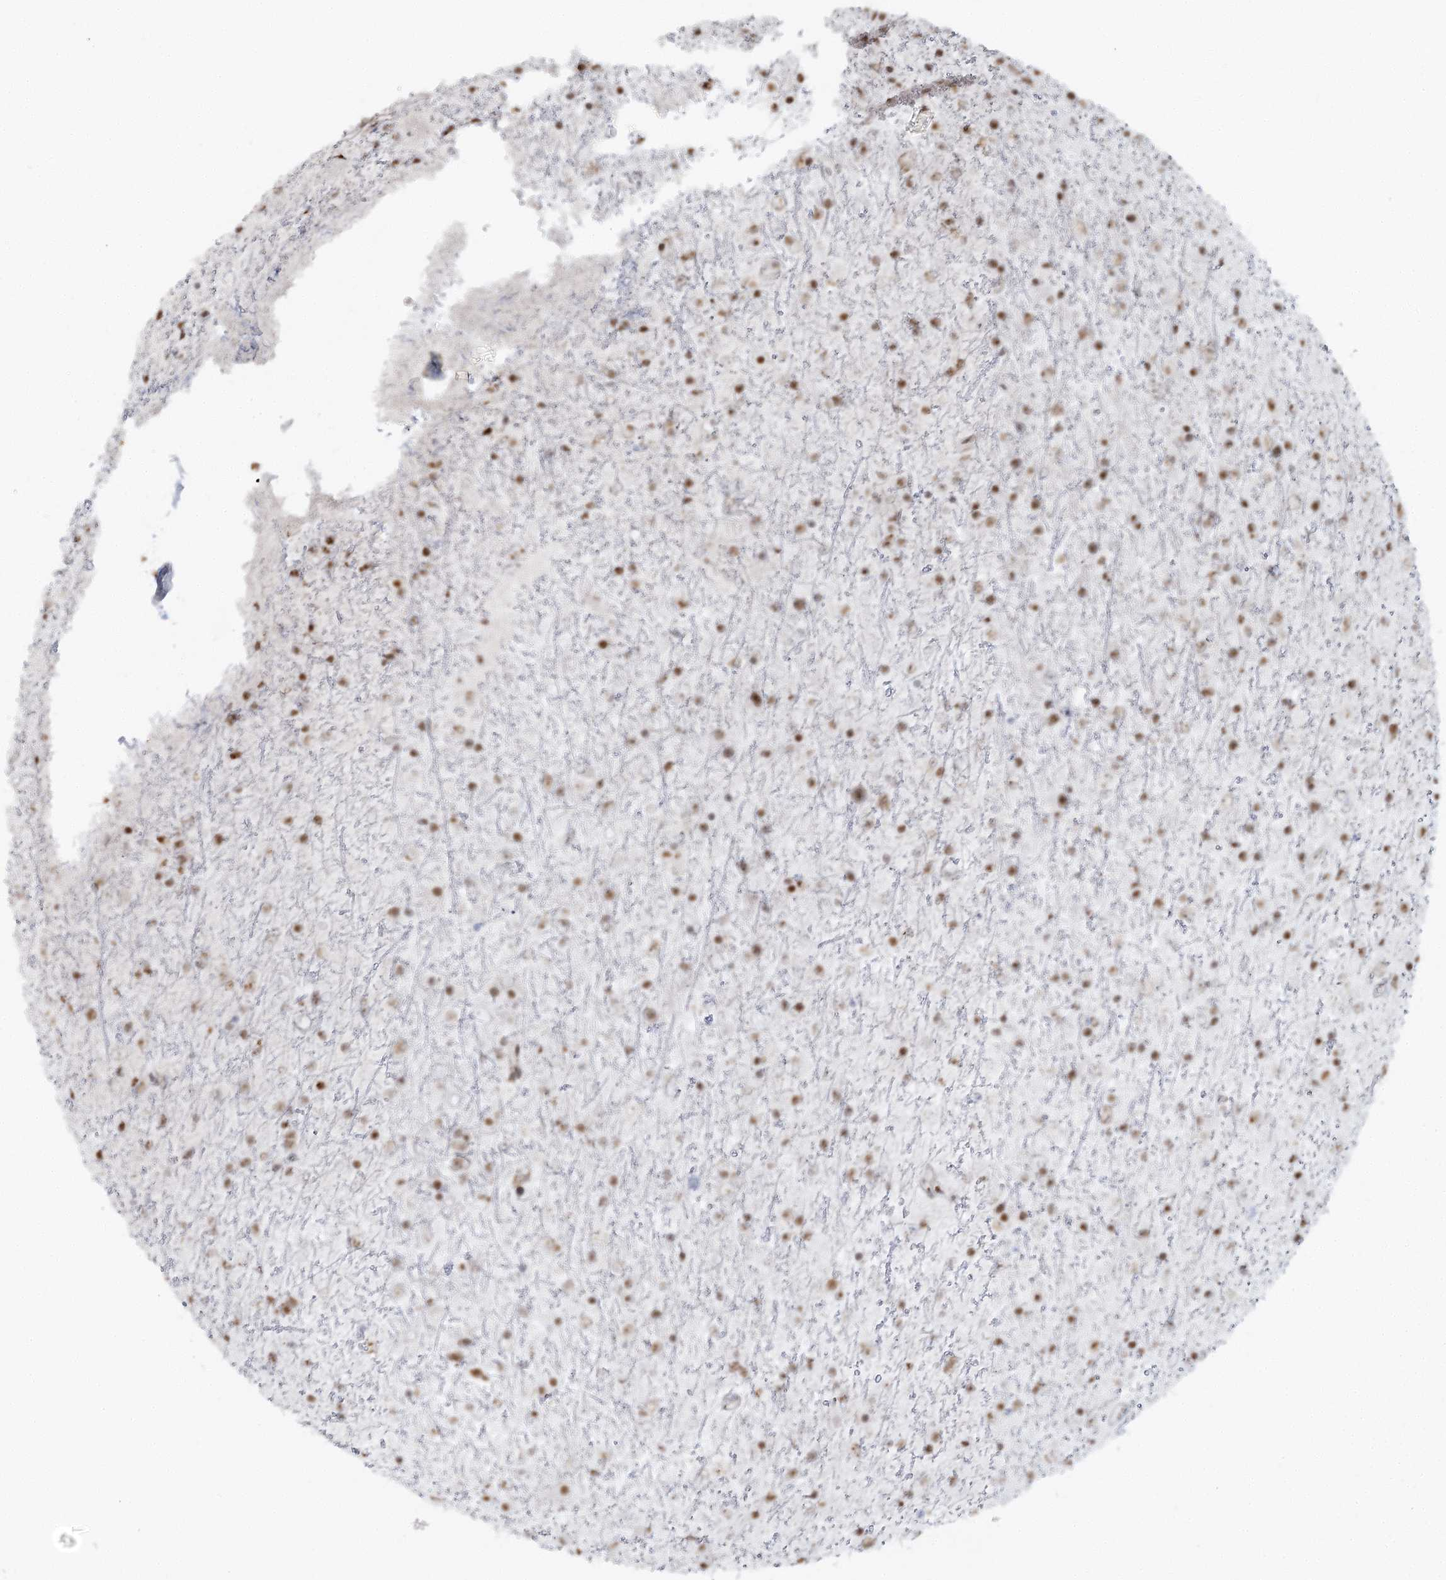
{"staining": {"intensity": "moderate", "quantity": ">75%", "location": "nuclear"}, "tissue": "glioma", "cell_type": "Tumor cells", "image_type": "cancer", "snomed": [{"axis": "morphology", "description": "Glioma, malignant, Low grade"}, {"axis": "topography", "description": "Cerebral cortex"}], "caption": "Malignant glioma (low-grade) stained with a protein marker exhibits moderate staining in tumor cells.", "gene": "U2SURP", "patient": {"sex": "female", "age": 39}}